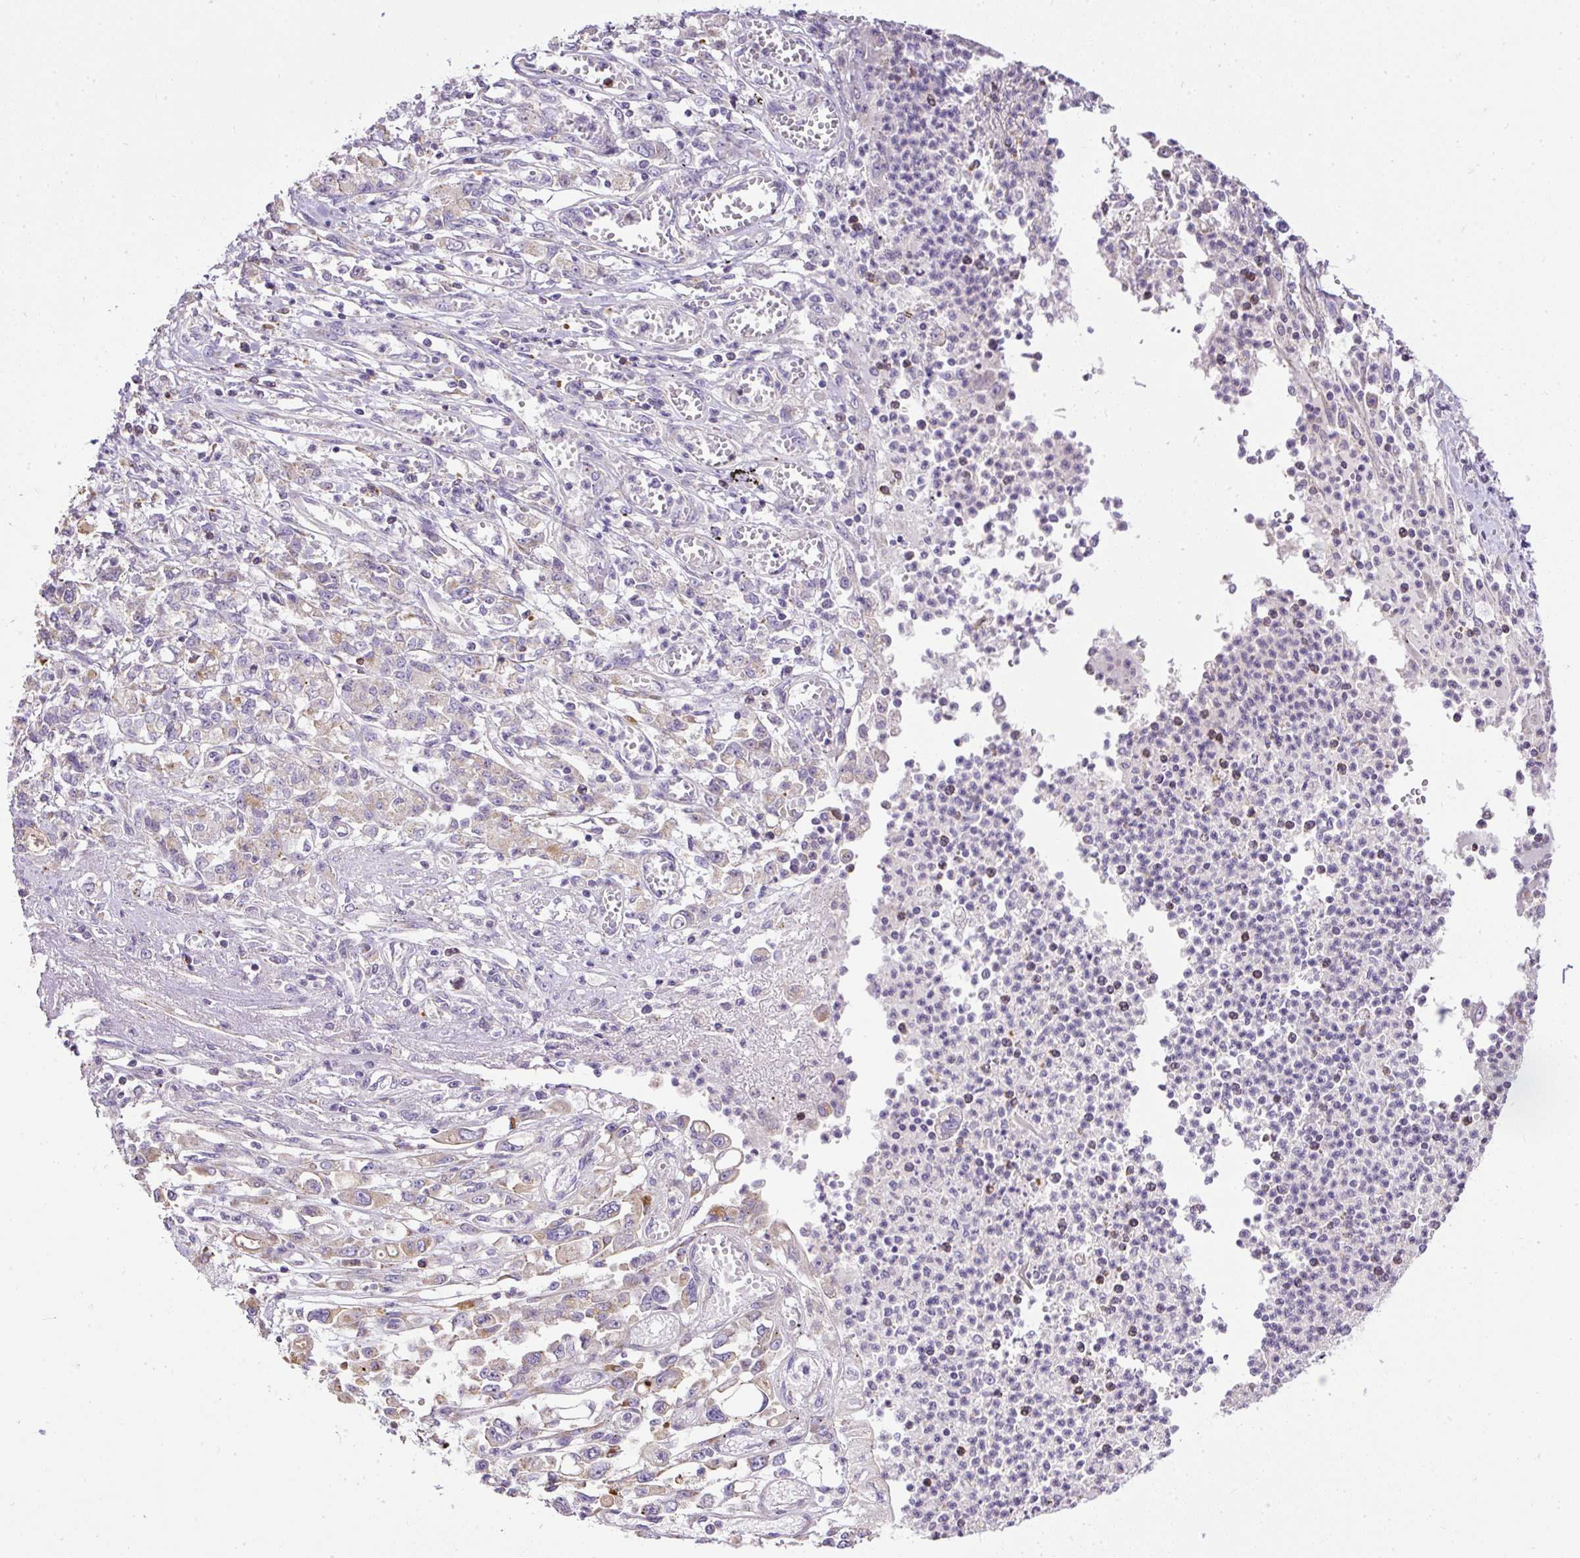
{"staining": {"intensity": "negative", "quantity": "none", "location": "none"}, "tissue": "stomach cancer", "cell_type": "Tumor cells", "image_type": "cancer", "snomed": [{"axis": "morphology", "description": "Adenocarcinoma, NOS"}, {"axis": "topography", "description": "Stomach"}], "caption": "The photomicrograph exhibits no staining of tumor cells in adenocarcinoma (stomach).", "gene": "CFAP47", "patient": {"sex": "female", "age": 76}}